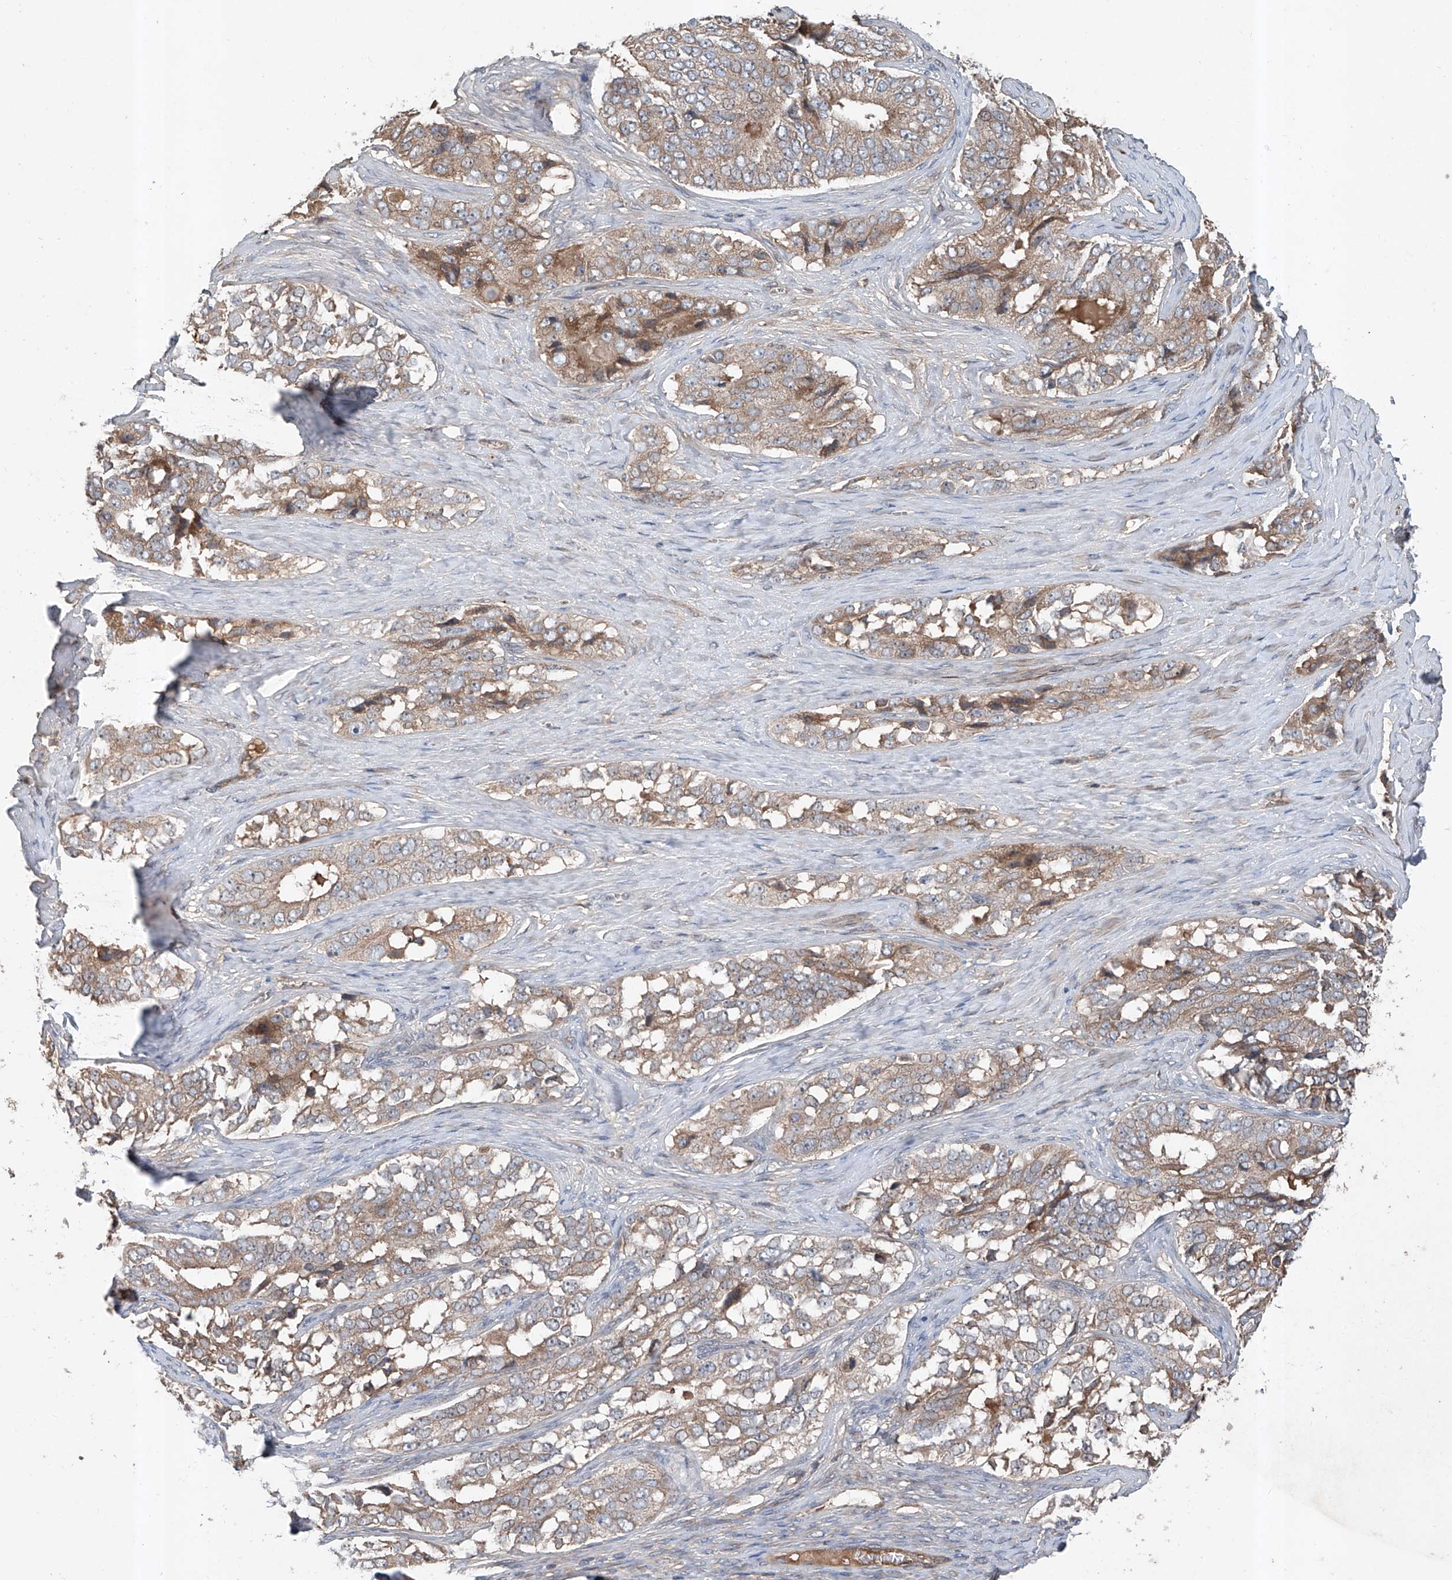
{"staining": {"intensity": "weak", "quantity": ">75%", "location": "cytoplasmic/membranous"}, "tissue": "ovarian cancer", "cell_type": "Tumor cells", "image_type": "cancer", "snomed": [{"axis": "morphology", "description": "Carcinoma, endometroid"}, {"axis": "topography", "description": "Ovary"}], "caption": "A high-resolution micrograph shows IHC staining of ovarian endometroid carcinoma, which exhibits weak cytoplasmic/membranous staining in about >75% of tumor cells. (brown staining indicates protein expression, while blue staining denotes nuclei).", "gene": "ADAM23", "patient": {"sex": "female", "age": 51}}